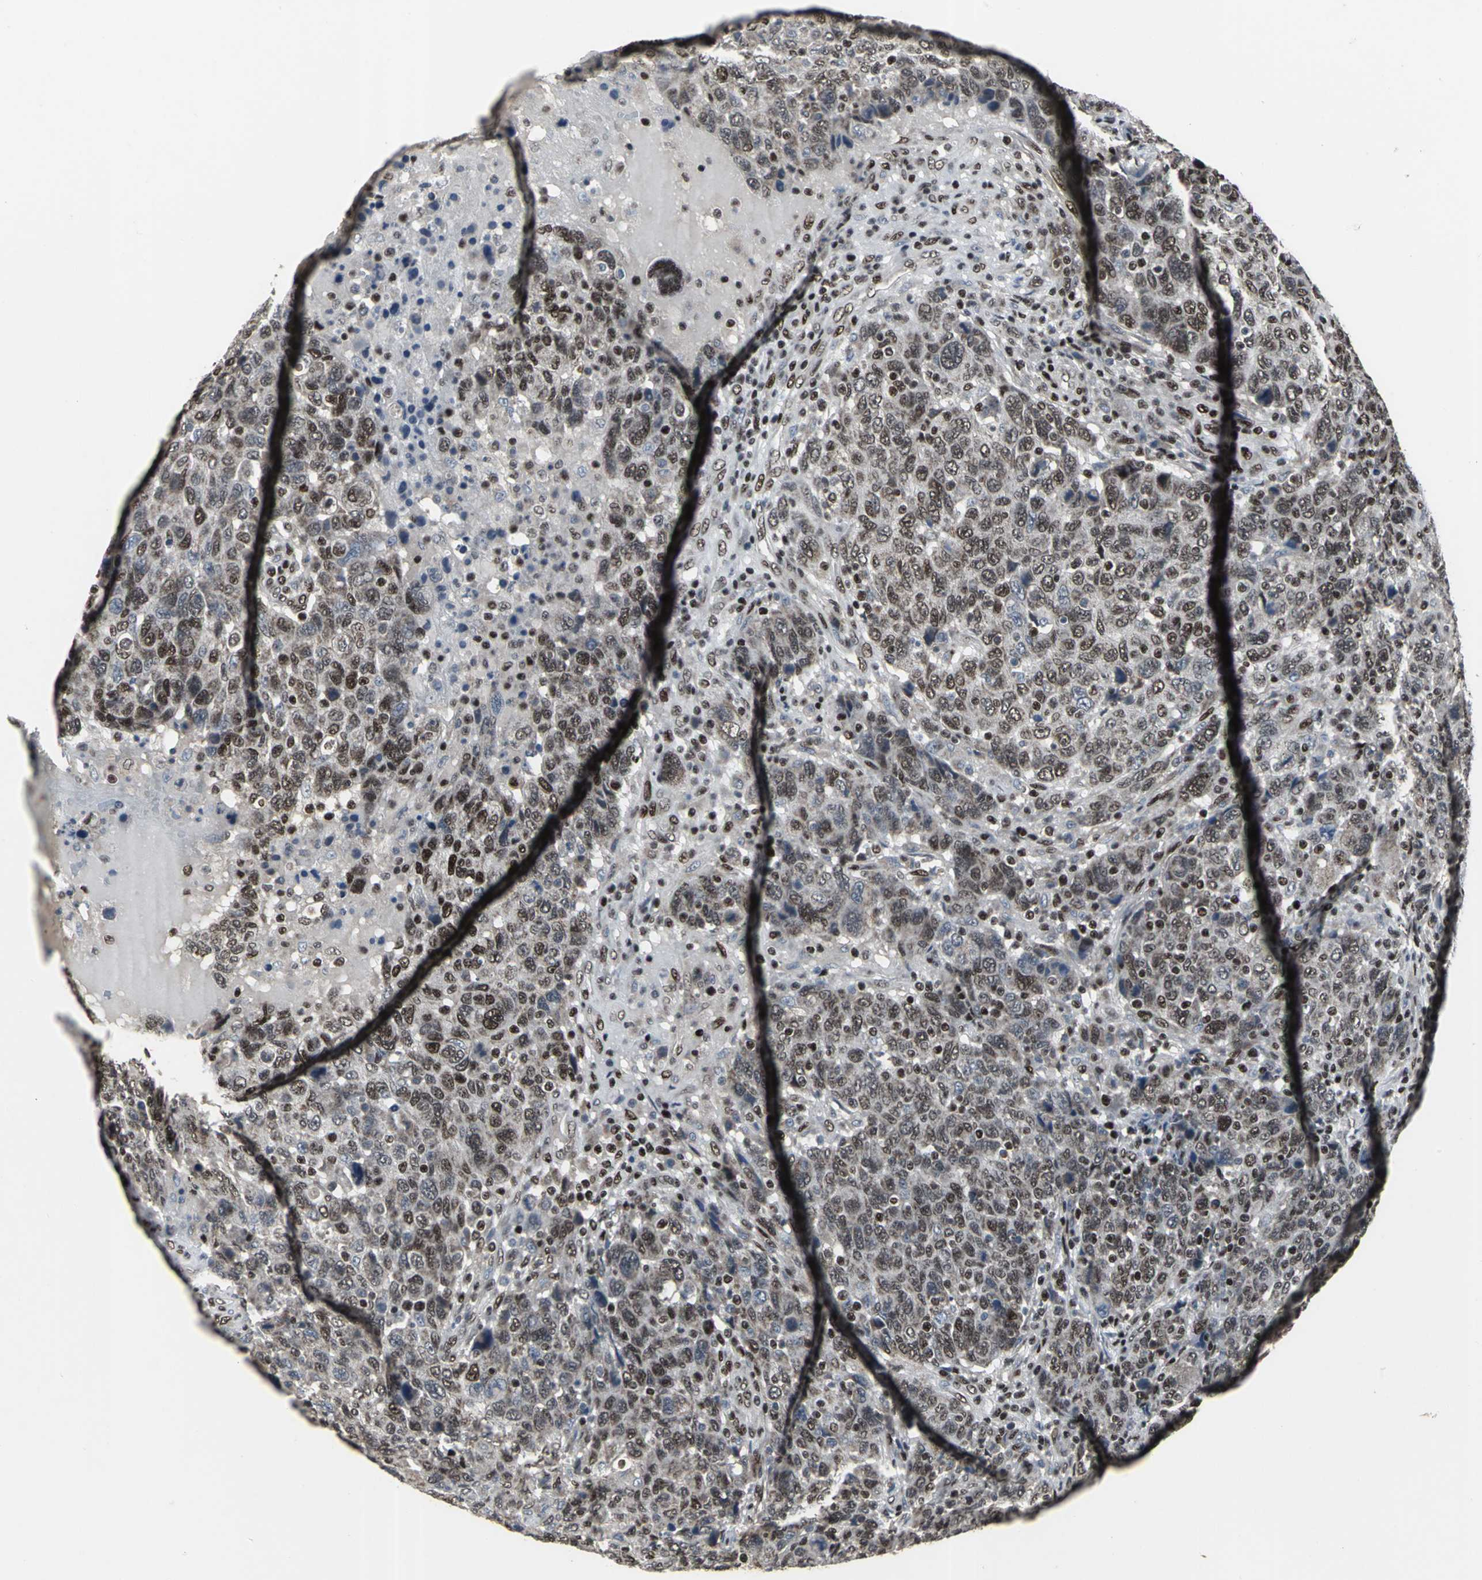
{"staining": {"intensity": "moderate", "quantity": ">75%", "location": "nuclear"}, "tissue": "breast cancer", "cell_type": "Tumor cells", "image_type": "cancer", "snomed": [{"axis": "morphology", "description": "Duct carcinoma"}, {"axis": "topography", "description": "Breast"}], "caption": "Breast cancer stained with DAB IHC displays medium levels of moderate nuclear expression in approximately >75% of tumor cells. (DAB (3,3'-diaminobenzidine) = brown stain, brightfield microscopy at high magnification).", "gene": "SRF", "patient": {"sex": "female", "age": 37}}